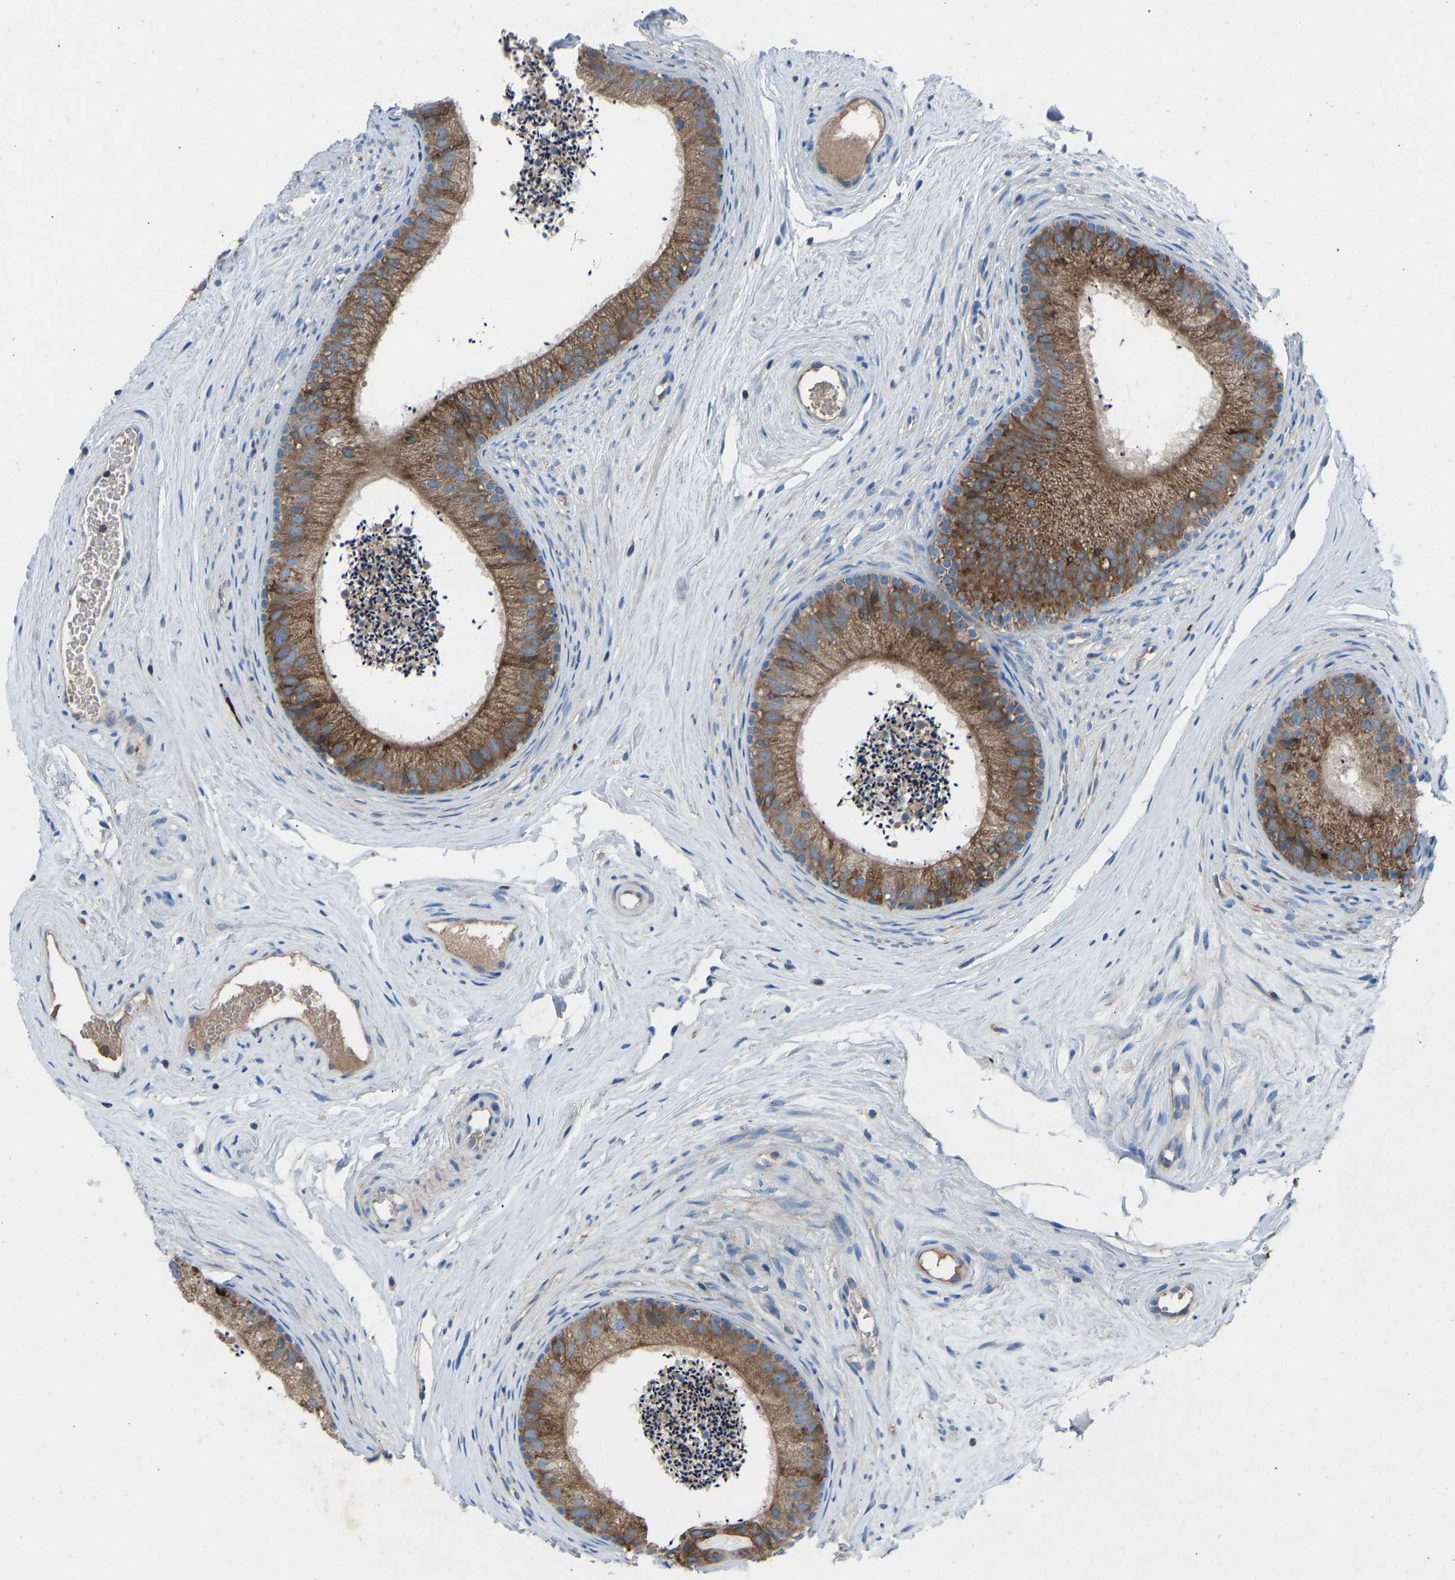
{"staining": {"intensity": "moderate", "quantity": ">75%", "location": "cytoplasmic/membranous"}, "tissue": "epididymis", "cell_type": "Glandular cells", "image_type": "normal", "snomed": [{"axis": "morphology", "description": "Normal tissue, NOS"}, {"axis": "topography", "description": "Epididymis"}], "caption": "Protein expression analysis of unremarkable human epididymis reveals moderate cytoplasmic/membranous positivity in about >75% of glandular cells.", "gene": "GRK6", "patient": {"sex": "male", "age": 56}}